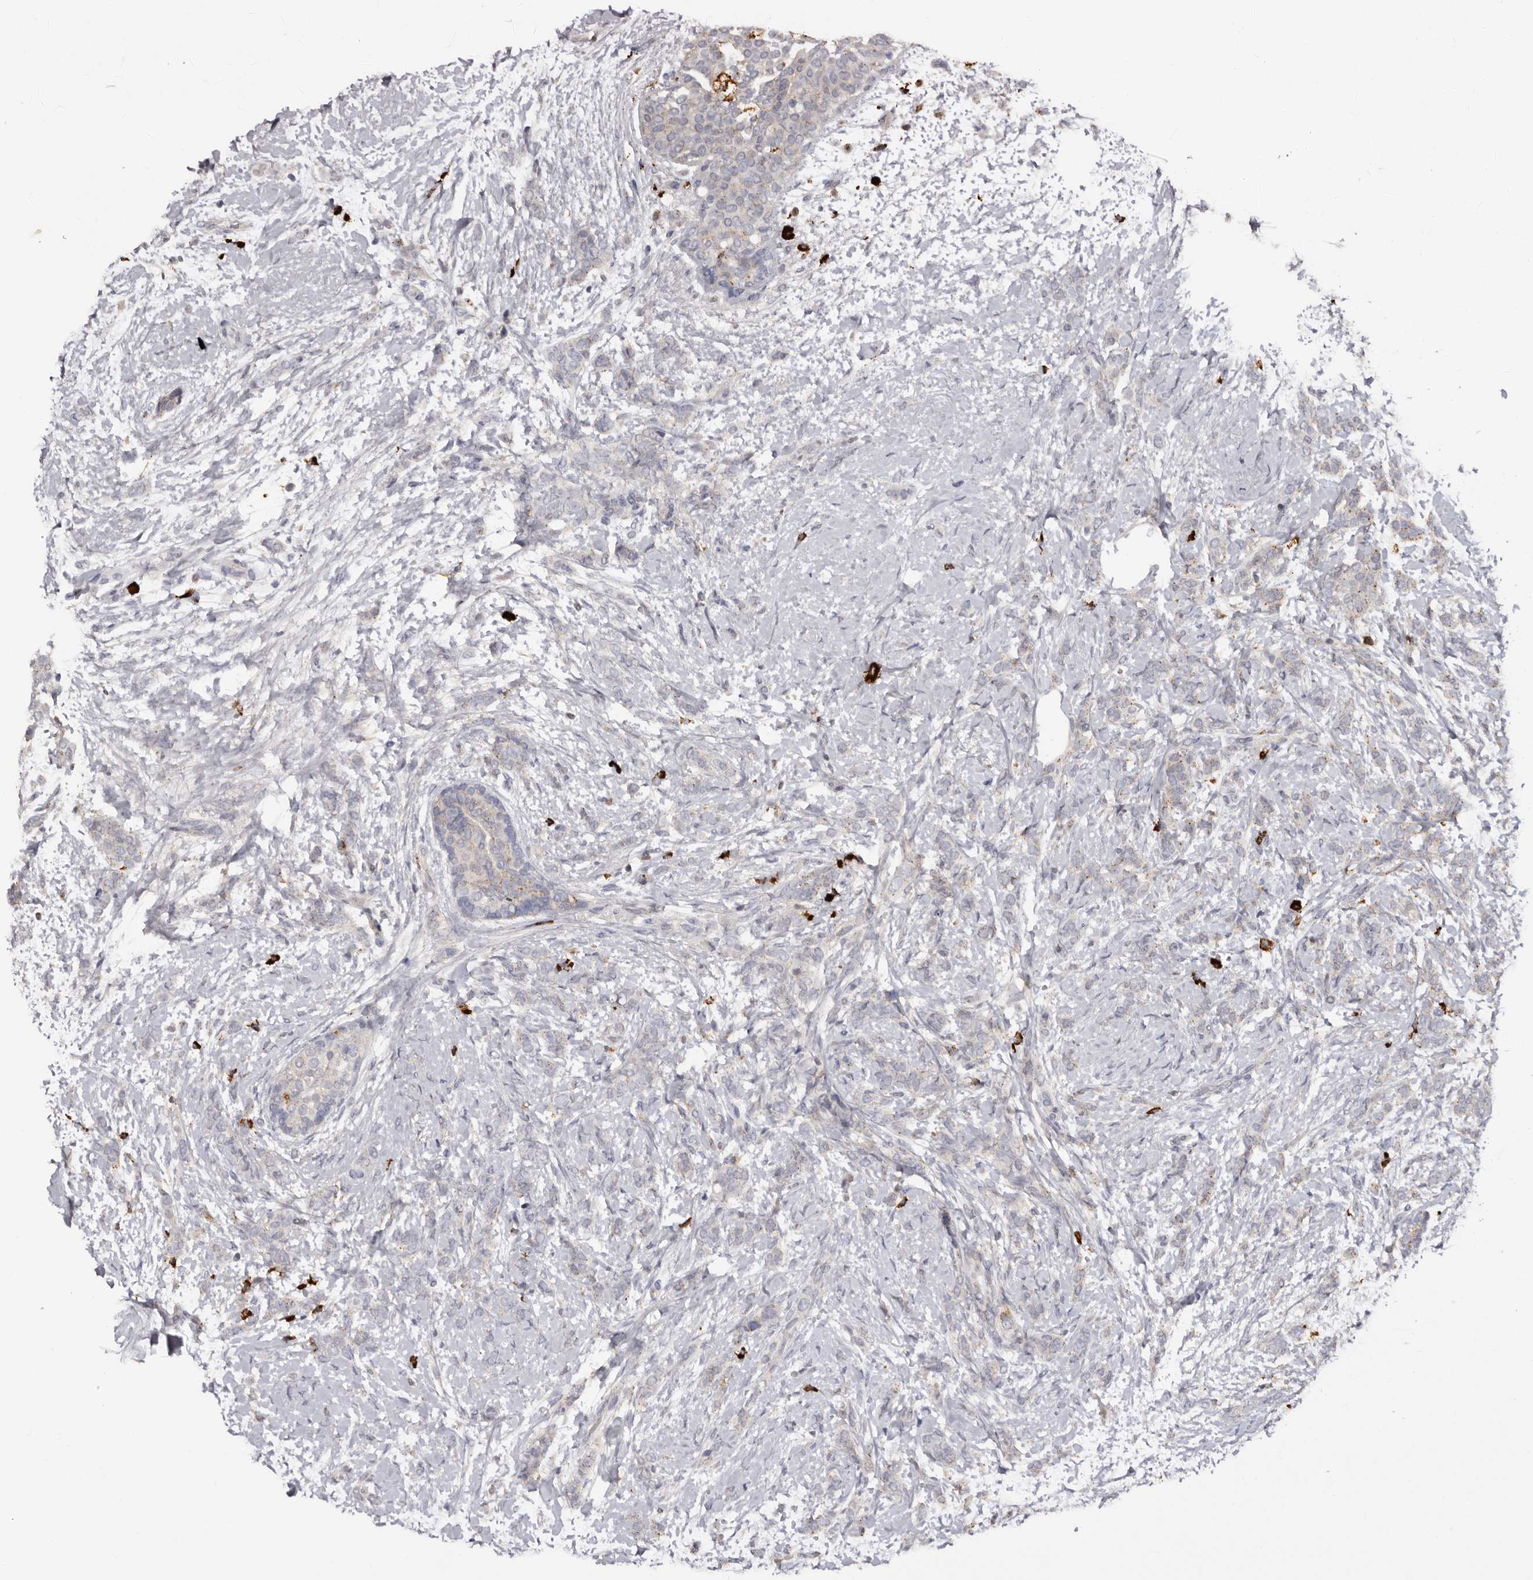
{"staining": {"intensity": "negative", "quantity": "none", "location": "none"}, "tissue": "breast cancer", "cell_type": "Tumor cells", "image_type": "cancer", "snomed": [{"axis": "morphology", "description": "Lobular carcinoma, in situ"}, {"axis": "morphology", "description": "Lobular carcinoma"}, {"axis": "topography", "description": "Breast"}], "caption": "The immunohistochemistry (IHC) photomicrograph has no significant expression in tumor cells of breast lobular carcinoma in situ tissue.", "gene": "DAP", "patient": {"sex": "female", "age": 41}}